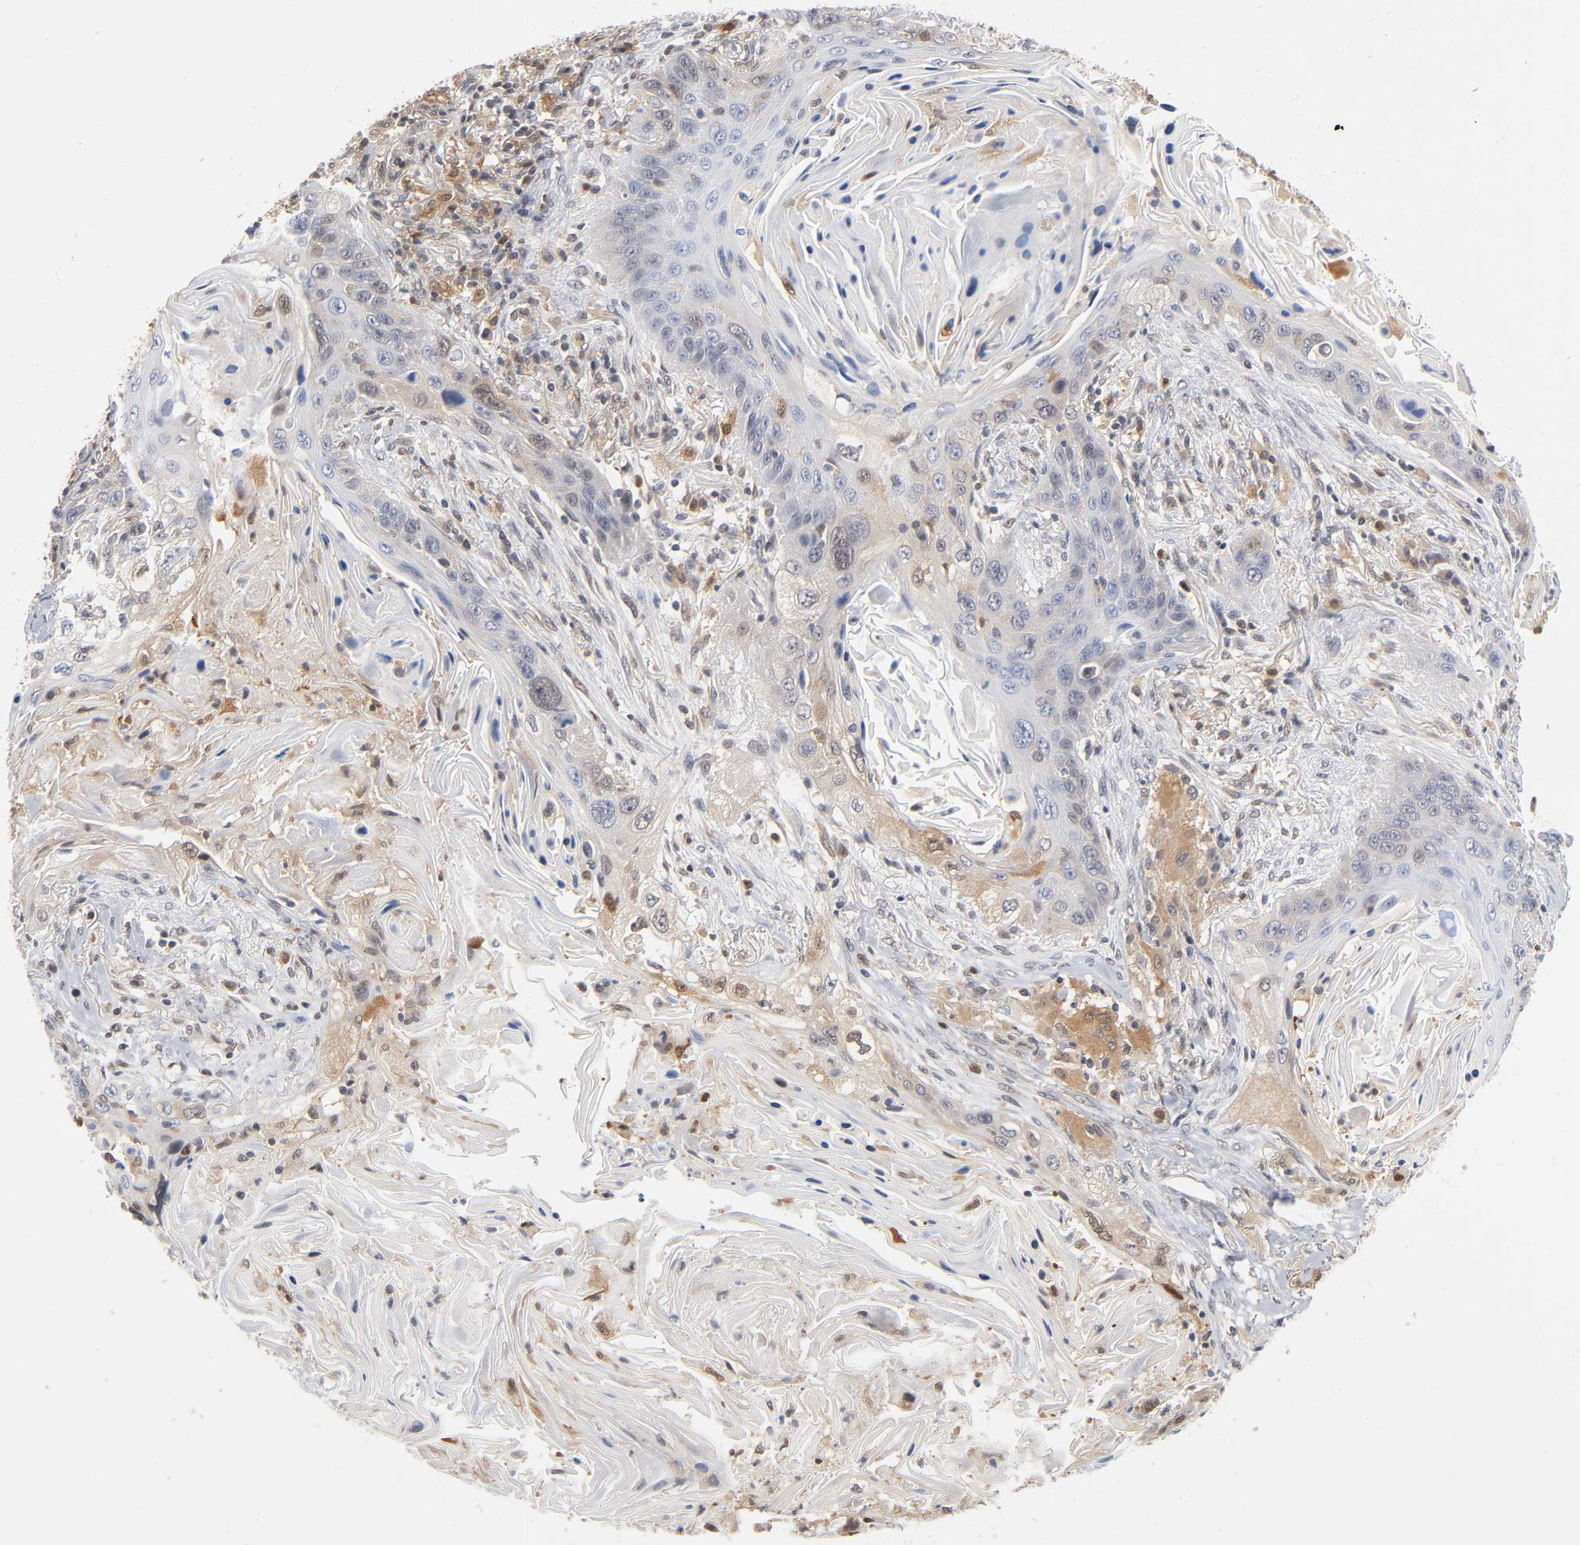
{"staining": {"intensity": "moderate", "quantity": "<25%", "location": "cytoplasmic/membranous"}, "tissue": "lung cancer", "cell_type": "Tumor cells", "image_type": "cancer", "snomed": [{"axis": "morphology", "description": "Squamous cell carcinoma, NOS"}, {"axis": "topography", "description": "Lung"}], "caption": "Protein expression analysis of lung cancer (squamous cell carcinoma) shows moderate cytoplasmic/membranous staining in about <25% of tumor cells.", "gene": "DFFB", "patient": {"sex": "female", "age": 67}}